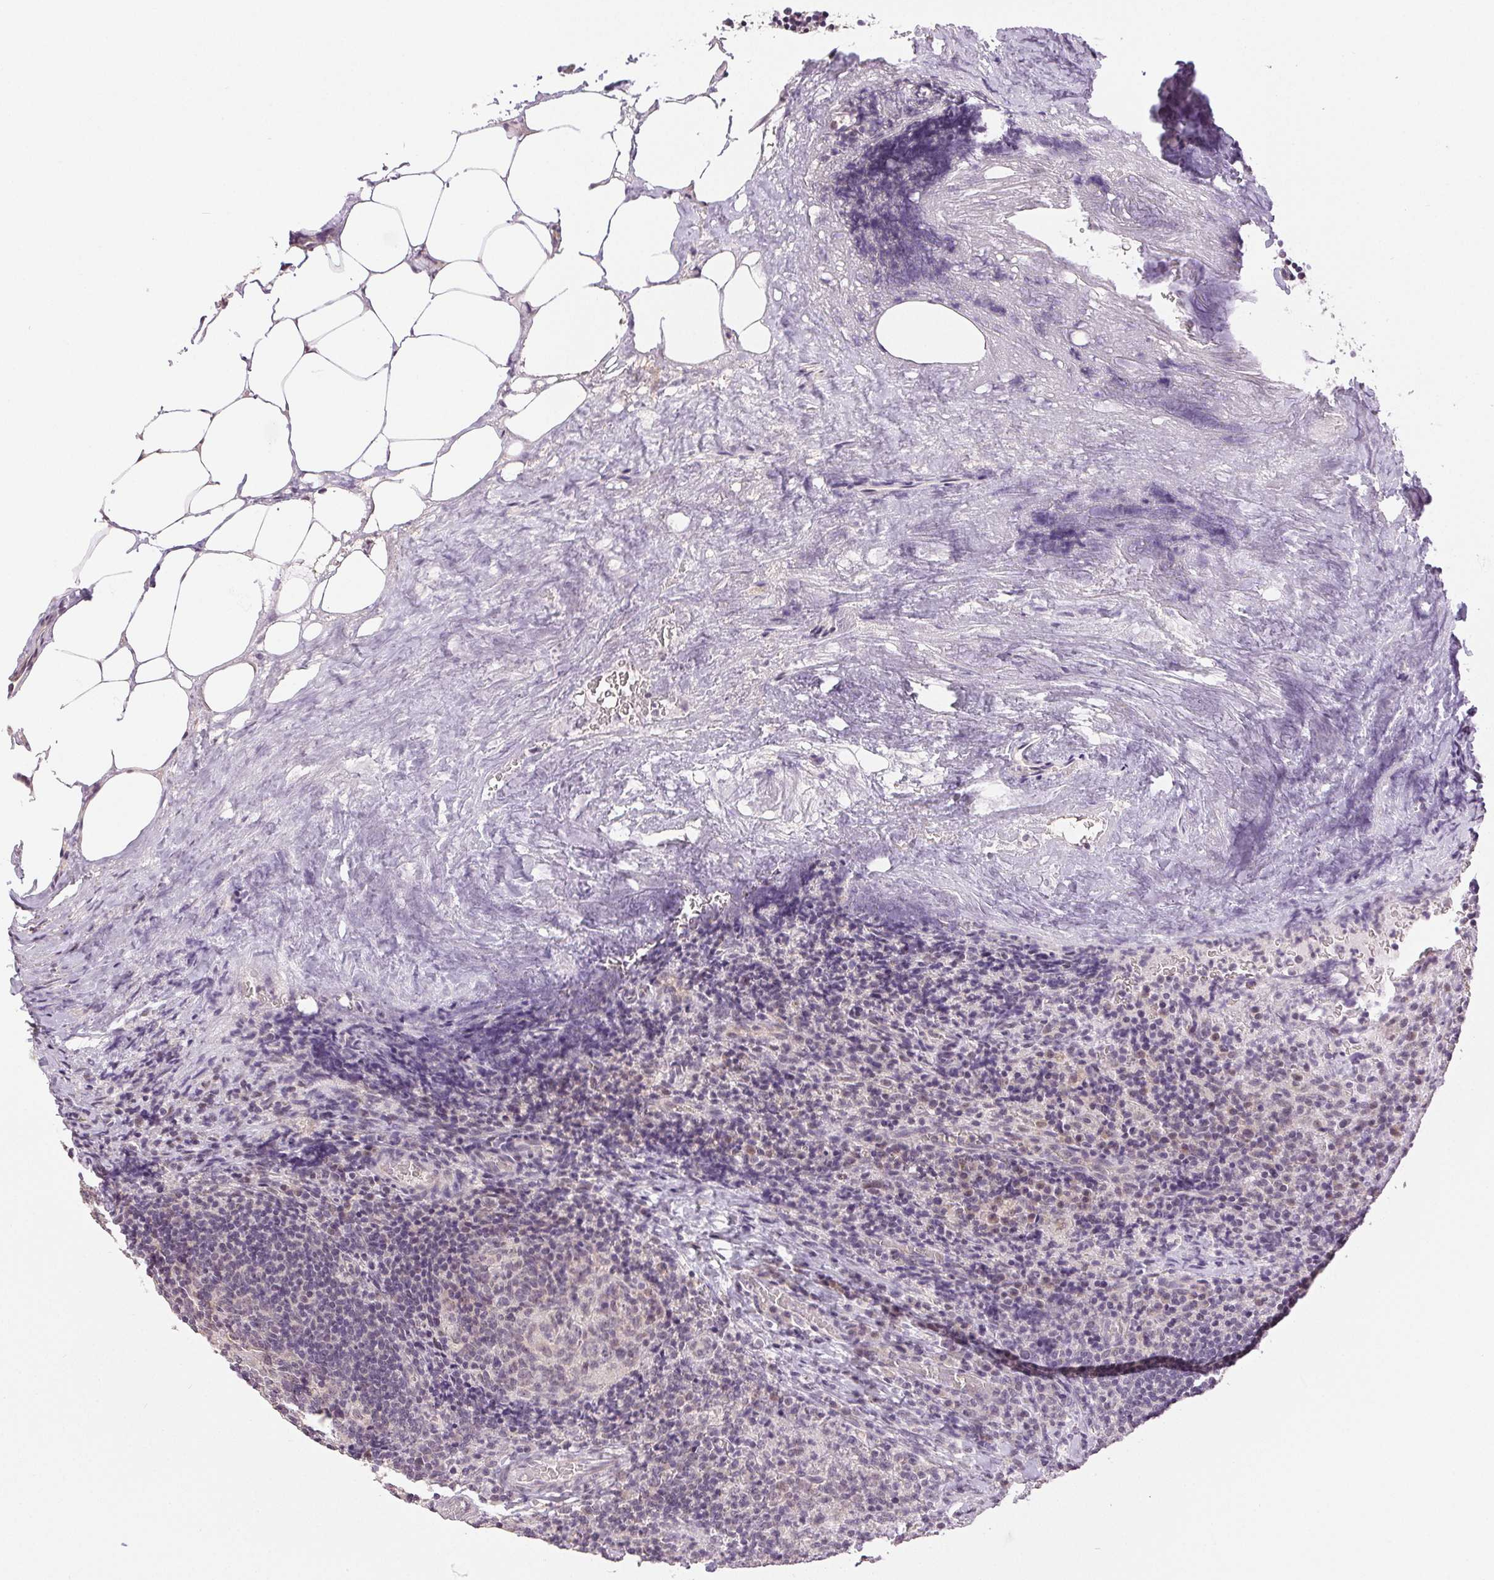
{"staining": {"intensity": "negative", "quantity": "none", "location": "none"}, "tissue": "lymph node", "cell_type": "Germinal center cells", "image_type": "normal", "snomed": [{"axis": "morphology", "description": "Normal tissue, NOS"}, {"axis": "topography", "description": "Lymph node"}], "caption": "High power microscopy histopathology image of an immunohistochemistry (IHC) histopathology image of benign lymph node, revealing no significant positivity in germinal center cells. (Stains: DAB immunohistochemistry with hematoxylin counter stain, Microscopy: brightfield microscopy at high magnification).", "gene": "PLCB1", "patient": {"sex": "male", "age": 67}}